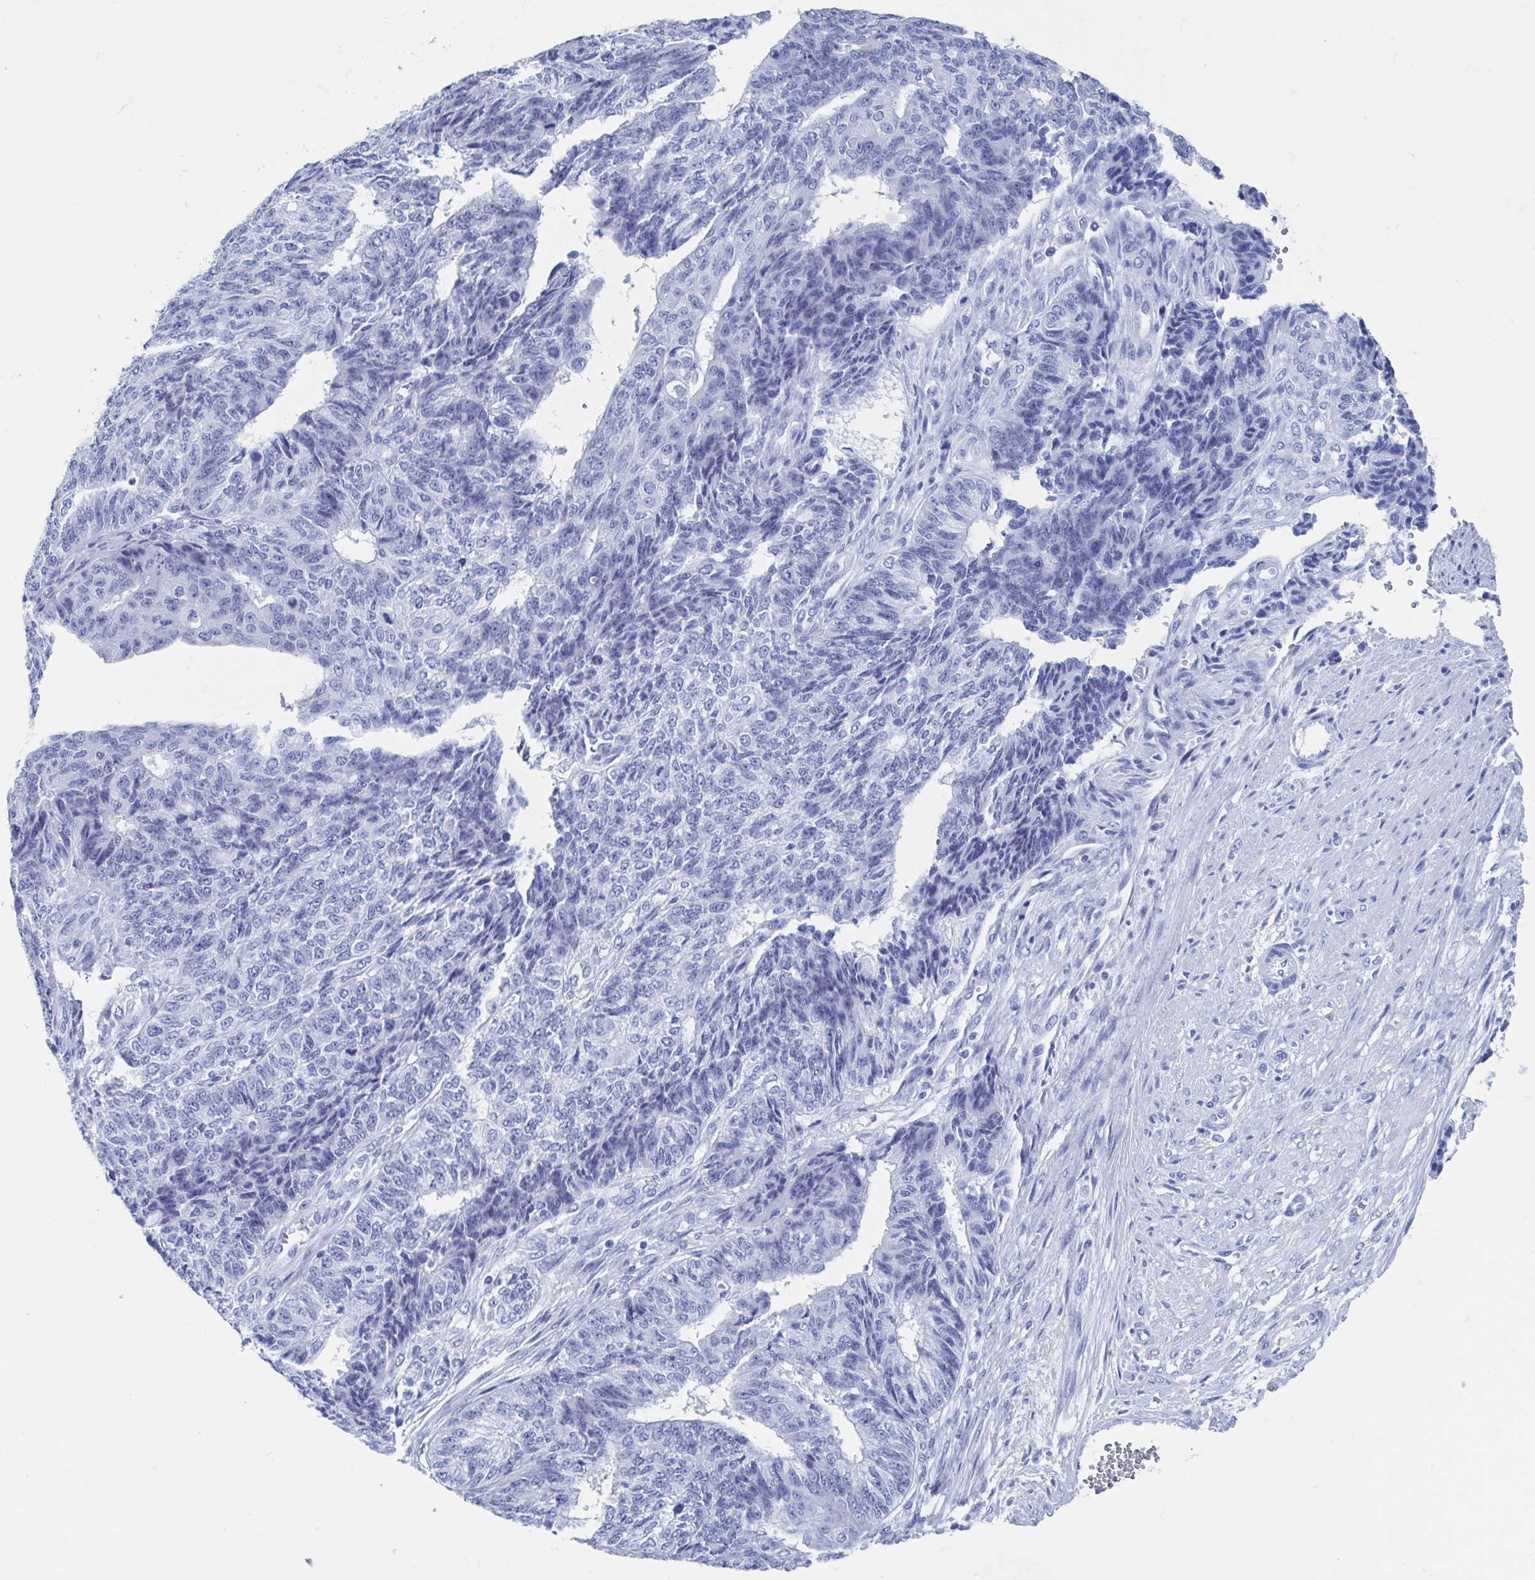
{"staining": {"intensity": "negative", "quantity": "none", "location": "none"}, "tissue": "endometrial cancer", "cell_type": "Tumor cells", "image_type": "cancer", "snomed": [{"axis": "morphology", "description": "Adenocarcinoma, NOS"}, {"axis": "topography", "description": "Endometrium"}], "caption": "High power microscopy histopathology image of an immunohistochemistry (IHC) micrograph of endometrial adenocarcinoma, revealing no significant expression in tumor cells.", "gene": "C10orf53", "patient": {"sex": "female", "age": 32}}